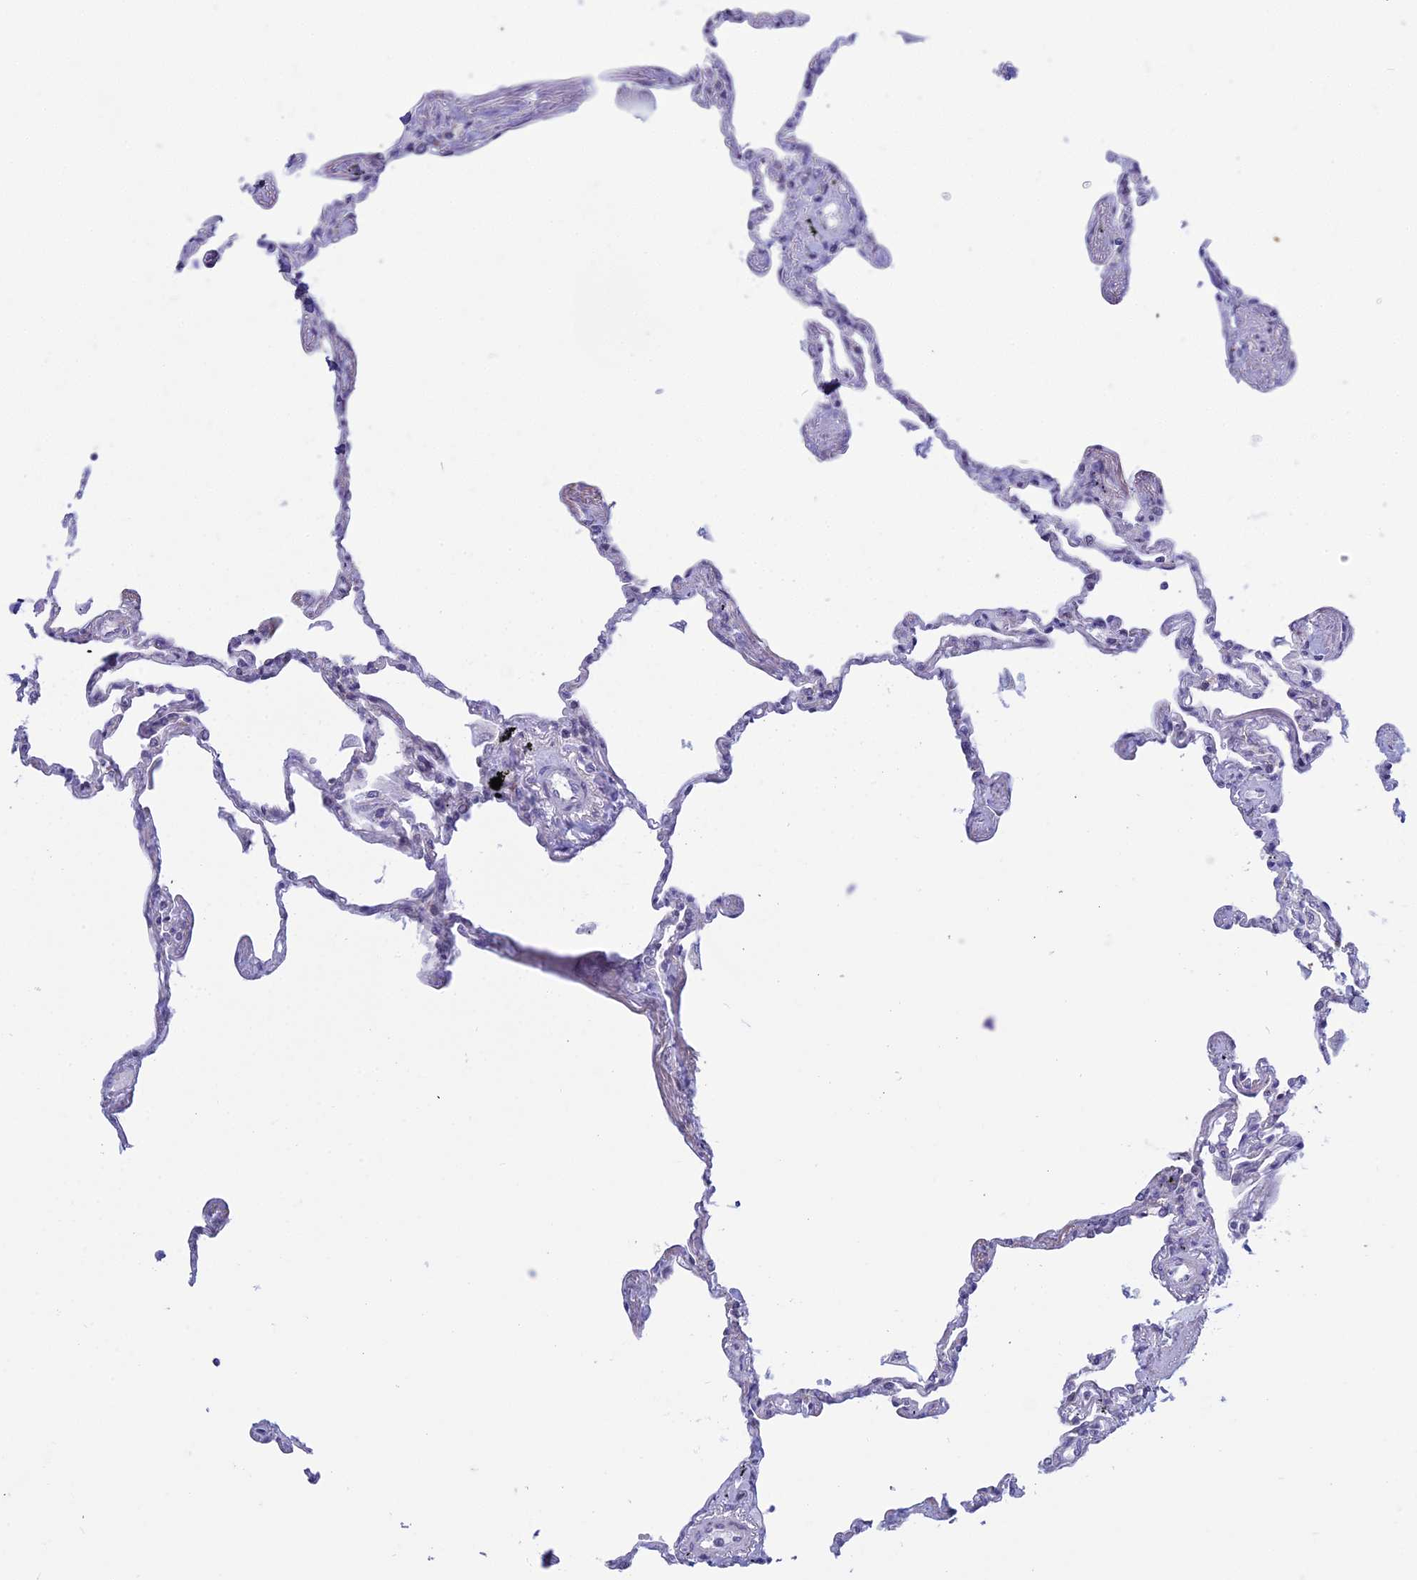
{"staining": {"intensity": "weak", "quantity": "25%-75%", "location": "nuclear"}, "tissue": "lung", "cell_type": "Alveolar cells", "image_type": "normal", "snomed": [{"axis": "morphology", "description": "Normal tissue, NOS"}, {"axis": "topography", "description": "Lung"}], "caption": "Immunohistochemical staining of normal lung displays 25%-75% levels of weak nuclear protein positivity in approximately 25%-75% of alveolar cells.", "gene": "KLF14", "patient": {"sex": "female", "age": 67}}